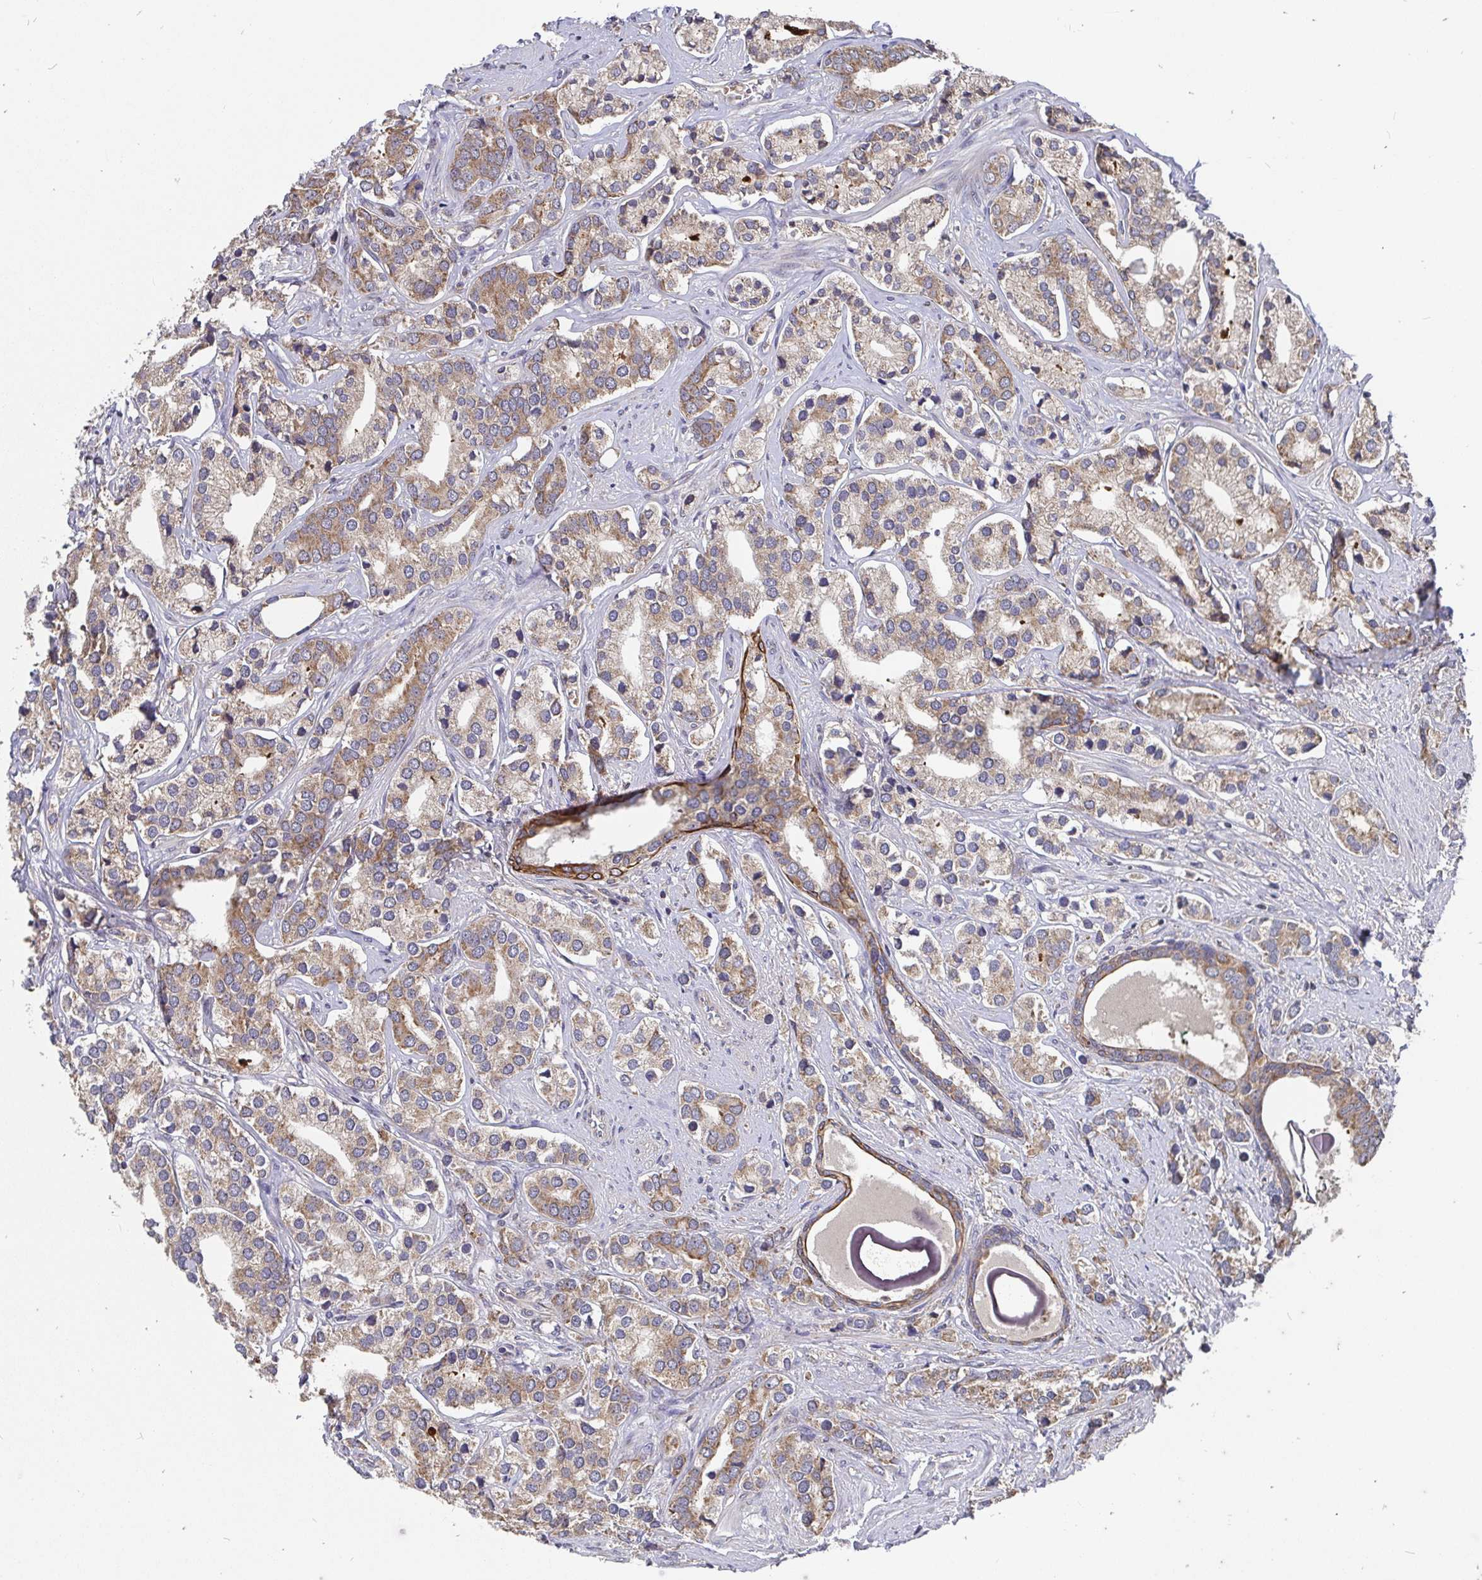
{"staining": {"intensity": "weak", "quantity": ">75%", "location": "cytoplasmic/membranous"}, "tissue": "prostate cancer", "cell_type": "Tumor cells", "image_type": "cancer", "snomed": [{"axis": "morphology", "description": "Adenocarcinoma, High grade"}, {"axis": "topography", "description": "Prostate"}], "caption": "Approximately >75% of tumor cells in prostate cancer (high-grade adenocarcinoma) exhibit weak cytoplasmic/membranous protein expression as visualized by brown immunohistochemical staining.", "gene": "PDF", "patient": {"sex": "male", "age": 58}}